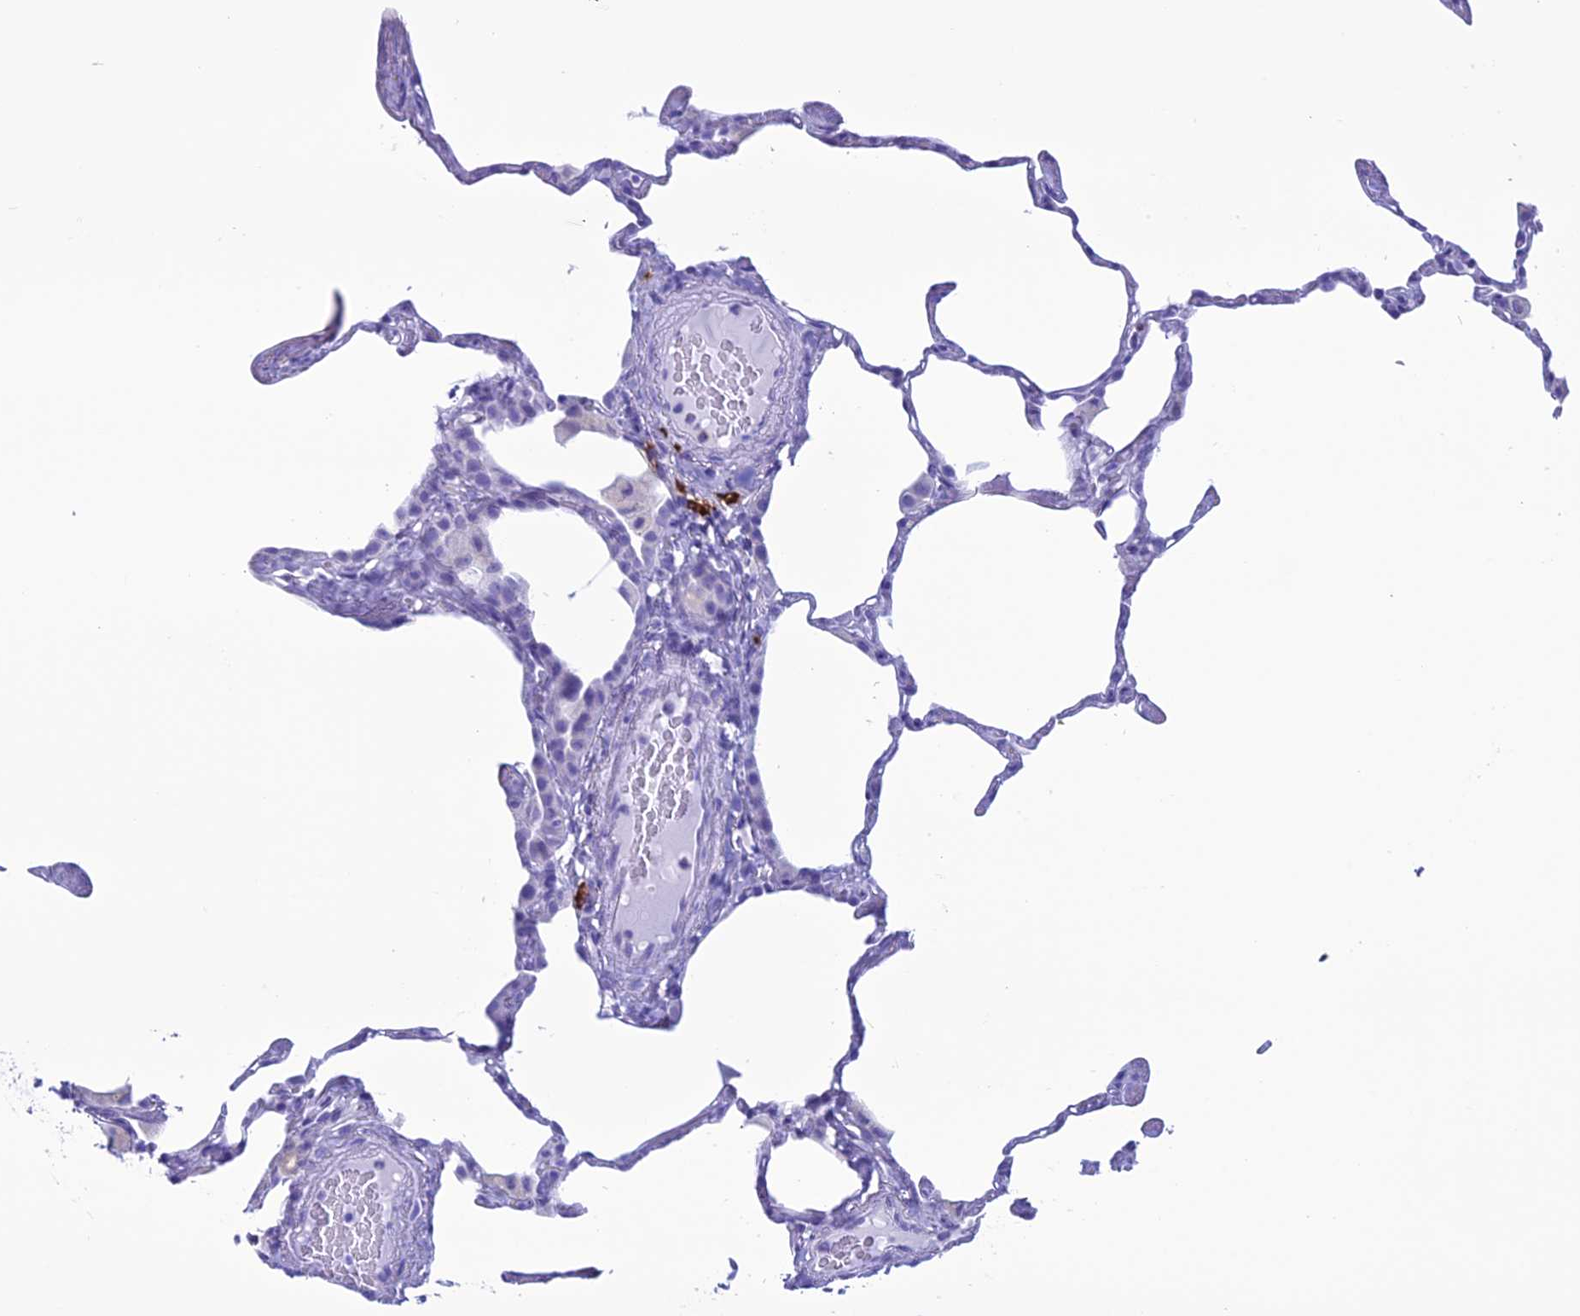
{"staining": {"intensity": "negative", "quantity": "none", "location": "none"}, "tissue": "lung", "cell_type": "Alveolar cells", "image_type": "normal", "snomed": [{"axis": "morphology", "description": "Normal tissue, NOS"}, {"axis": "topography", "description": "Lung"}], "caption": "DAB (3,3'-diaminobenzidine) immunohistochemical staining of normal lung exhibits no significant positivity in alveolar cells.", "gene": "MZB1", "patient": {"sex": "male", "age": 65}}